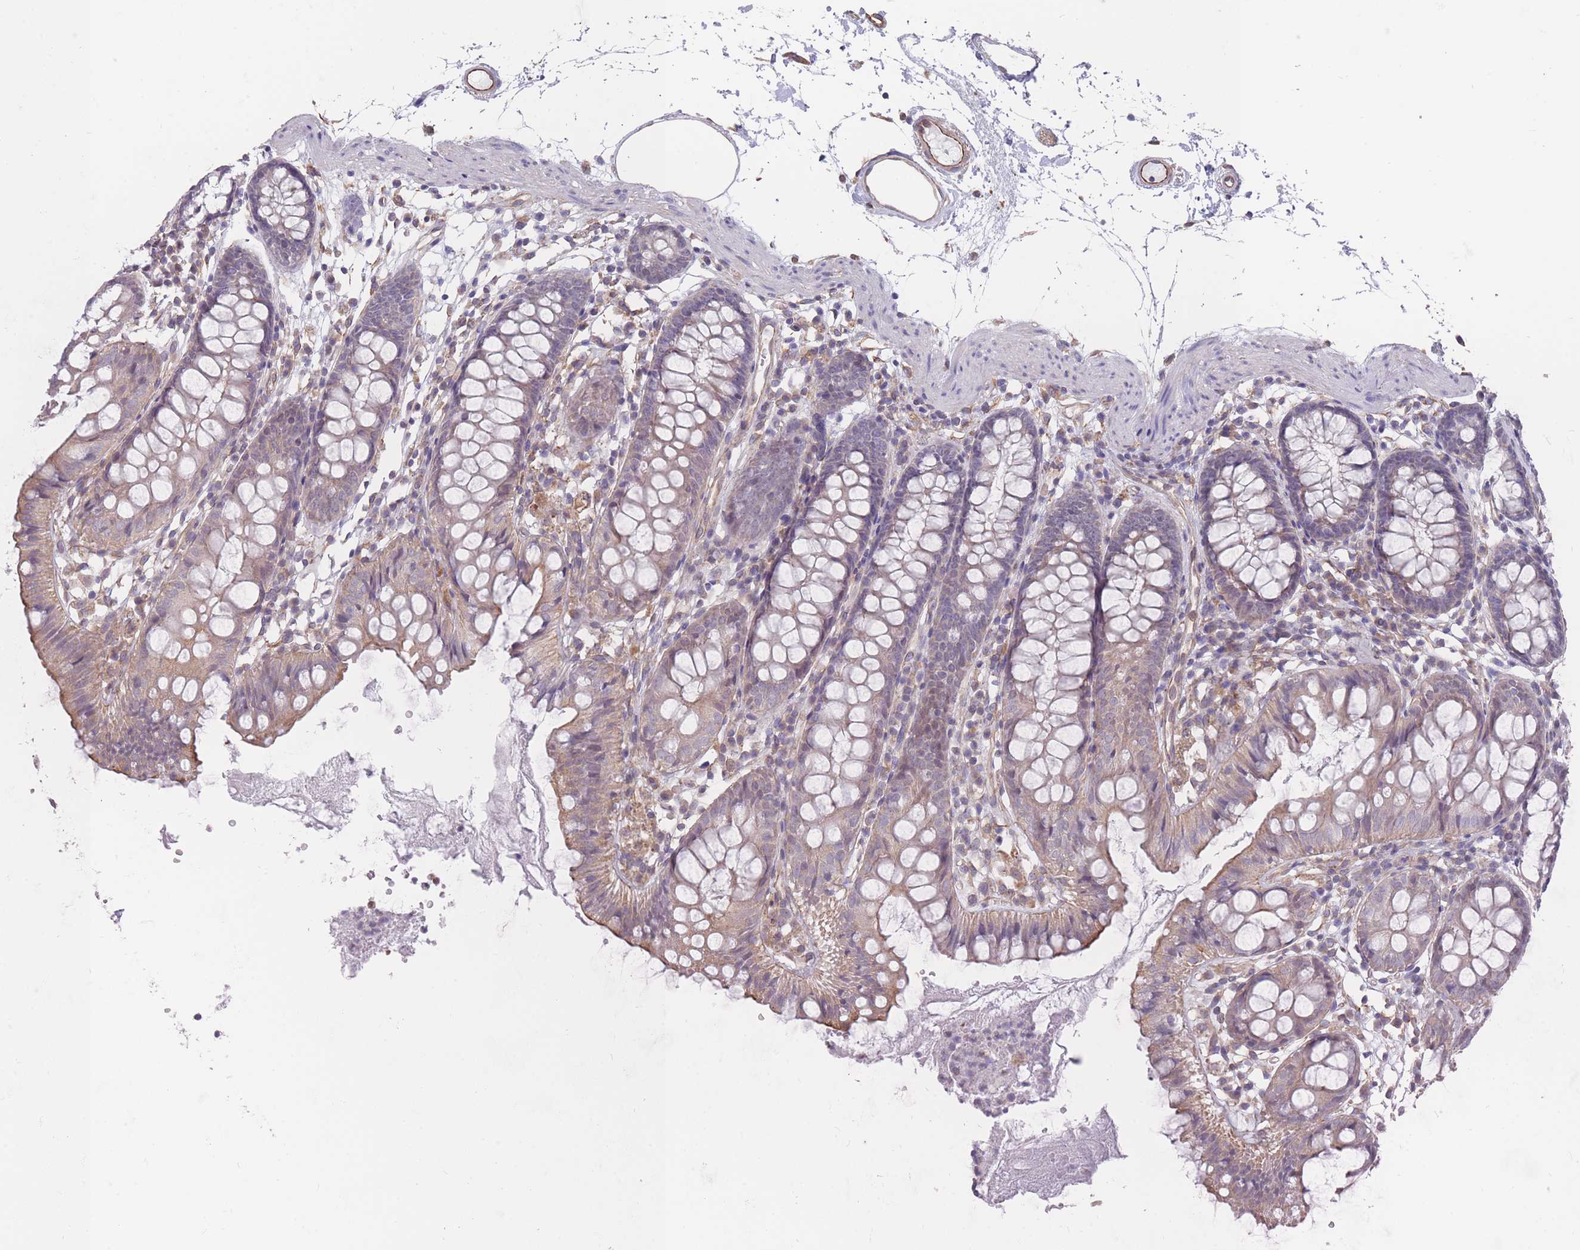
{"staining": {"intensity": "moderate", "quantity": ">75%", "location": "cytoplasmic/membranous"}, "tissue": "colon", "cell_type": "Endothelial cells", "image_type": "normal", "snomed": [{"axis": "morphology", "description": "Normal tissue, NOS"}, {"axis": "topography", "description": "Colon"}], "caption": "This image exhibits IHC staining of benign colon, with medium moderate cytoplasmic/membranous staining in approximately >75% of endothelial cells.", "gene": "SLC1A6", "patient": {"sex": "female", "age": 84}}